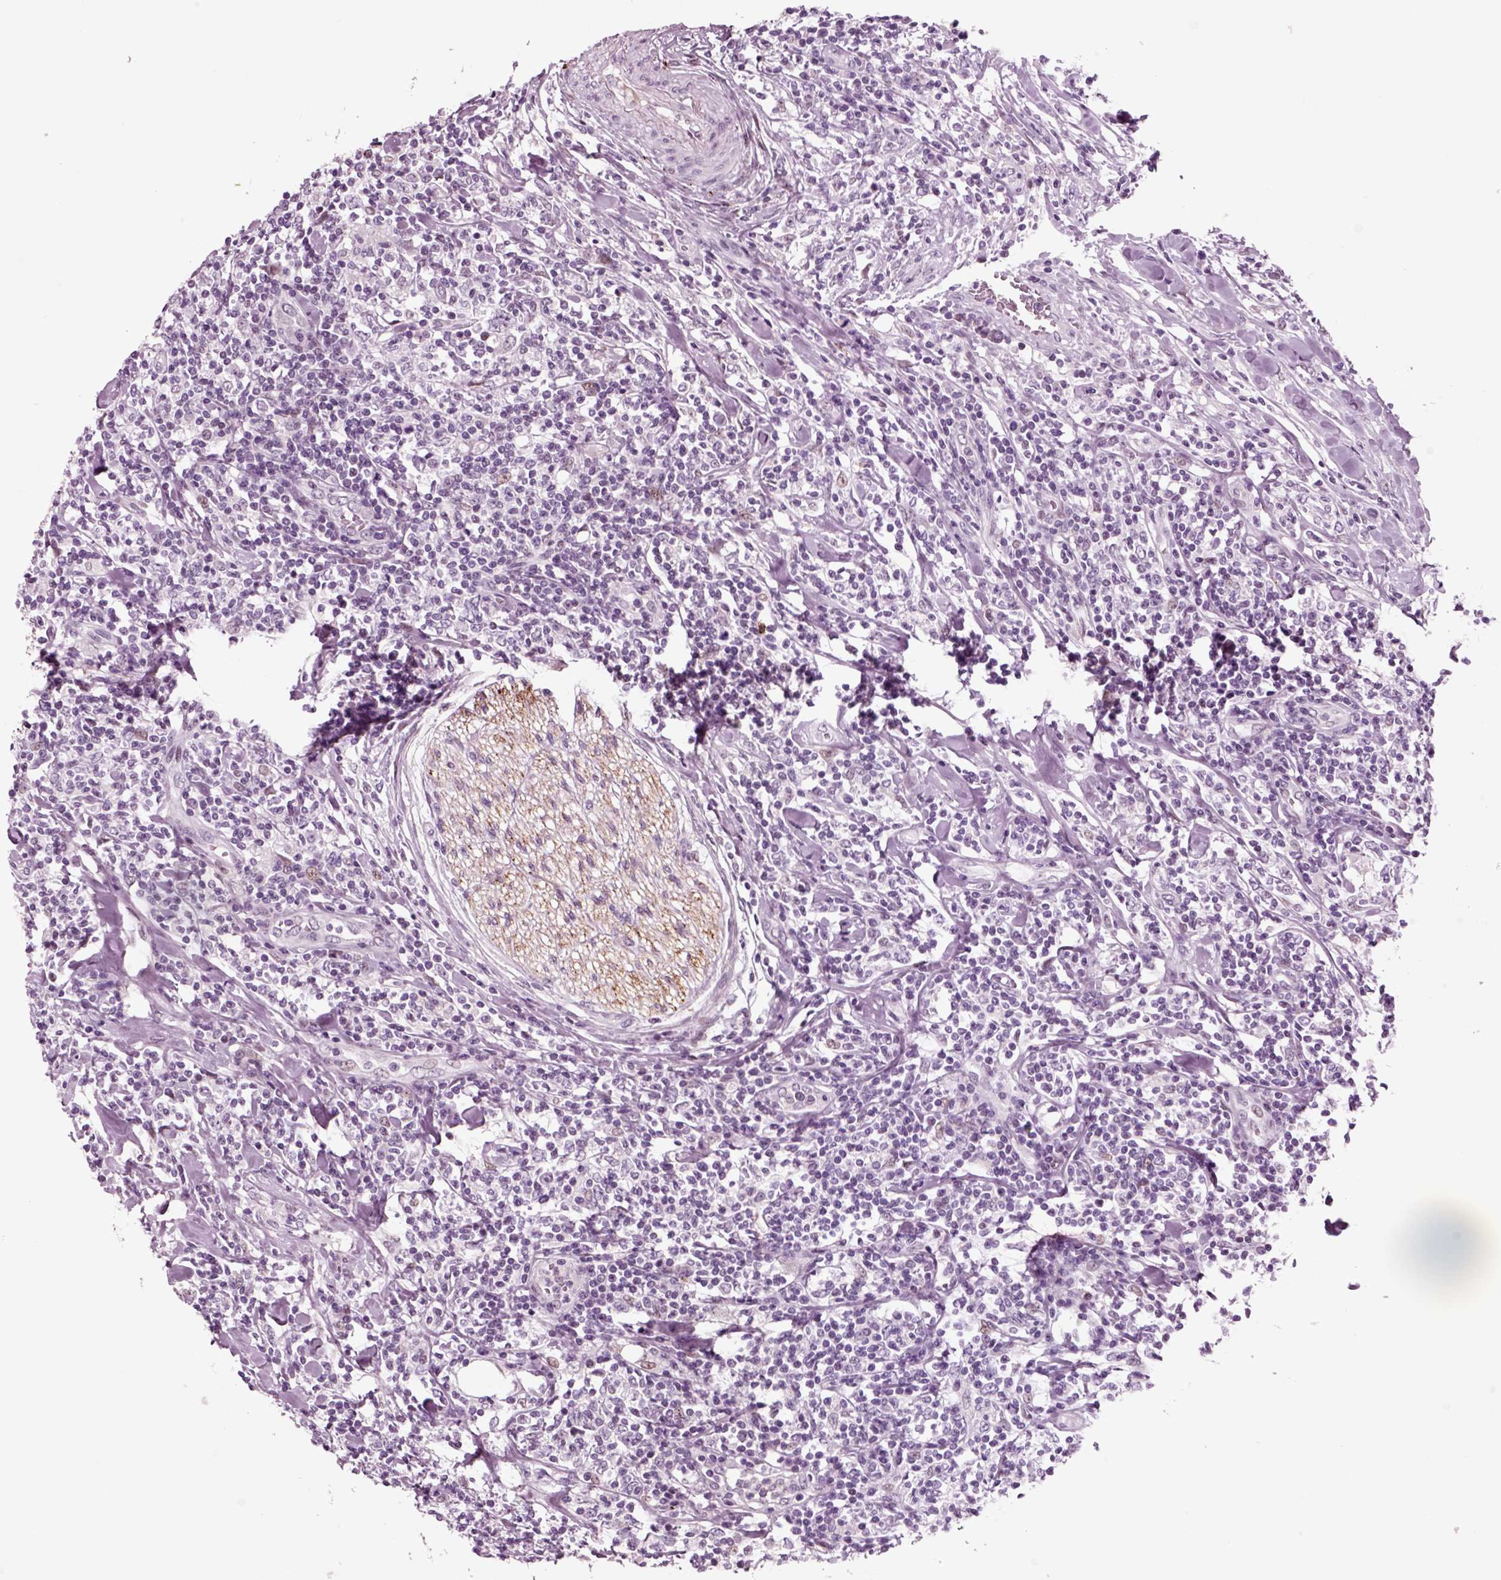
{"staining": {"intensity": "negative", "quantity": "none", "location": "none"}, "tissue": "lymphoma", "cell_type": "Tumor cells", "image_type": "cancer", "snomed": [{"axis": "morphology", "description": "Malignant lymphoma, non-Hodgkin's type, High grade"}, {"axis": "topography", "description": "Lymph node"}], "caption": "Immunohistochemical staining of human lymphoma shows no significant positivity in tumor cells.", "gene": "CHGB", "patient": {"sex": "female", "age": 84}}